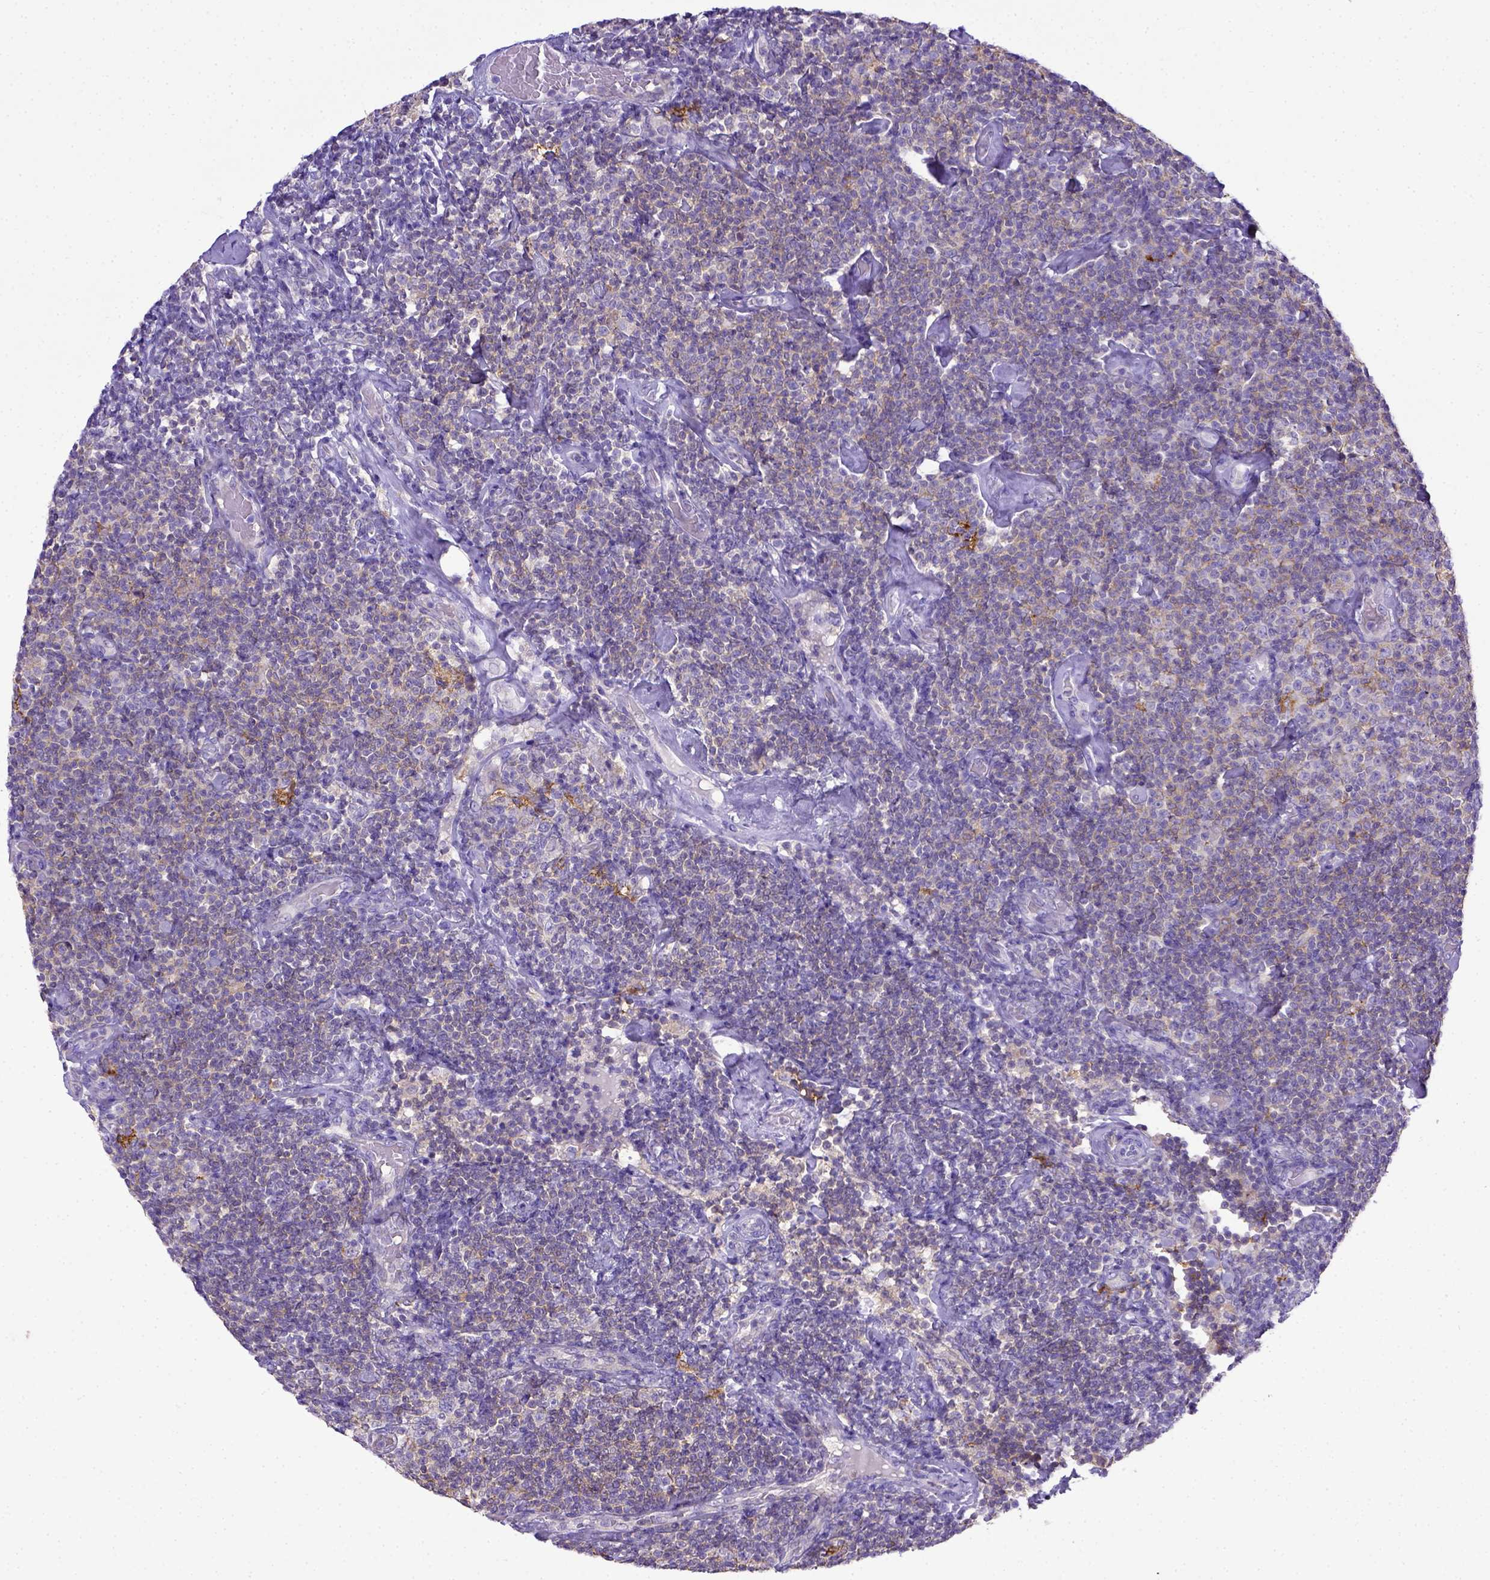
{"staining": {"intensity": "weak", "quantity": "<25%", "location": "cytoplasmic/membranous"}, "tissue": "lymphoma", "cell_type": "Tumor cells", "image_type": "cancer", "snomed": [{"axis": "morphology", "description": "Malignant lymphoma, non-Hodgkin's type, Low grade"}, {"axis": "topography", "description": "Lymph node"}], "caption": "This photomicrograph is of lymphoma stained with immunohistochemistry to label a protein in brown with the nuclei are counter-stained blue. There is no staining in tumor cells.", "gene": "CD40", "patient": {"sex": "male", "age": 81}}